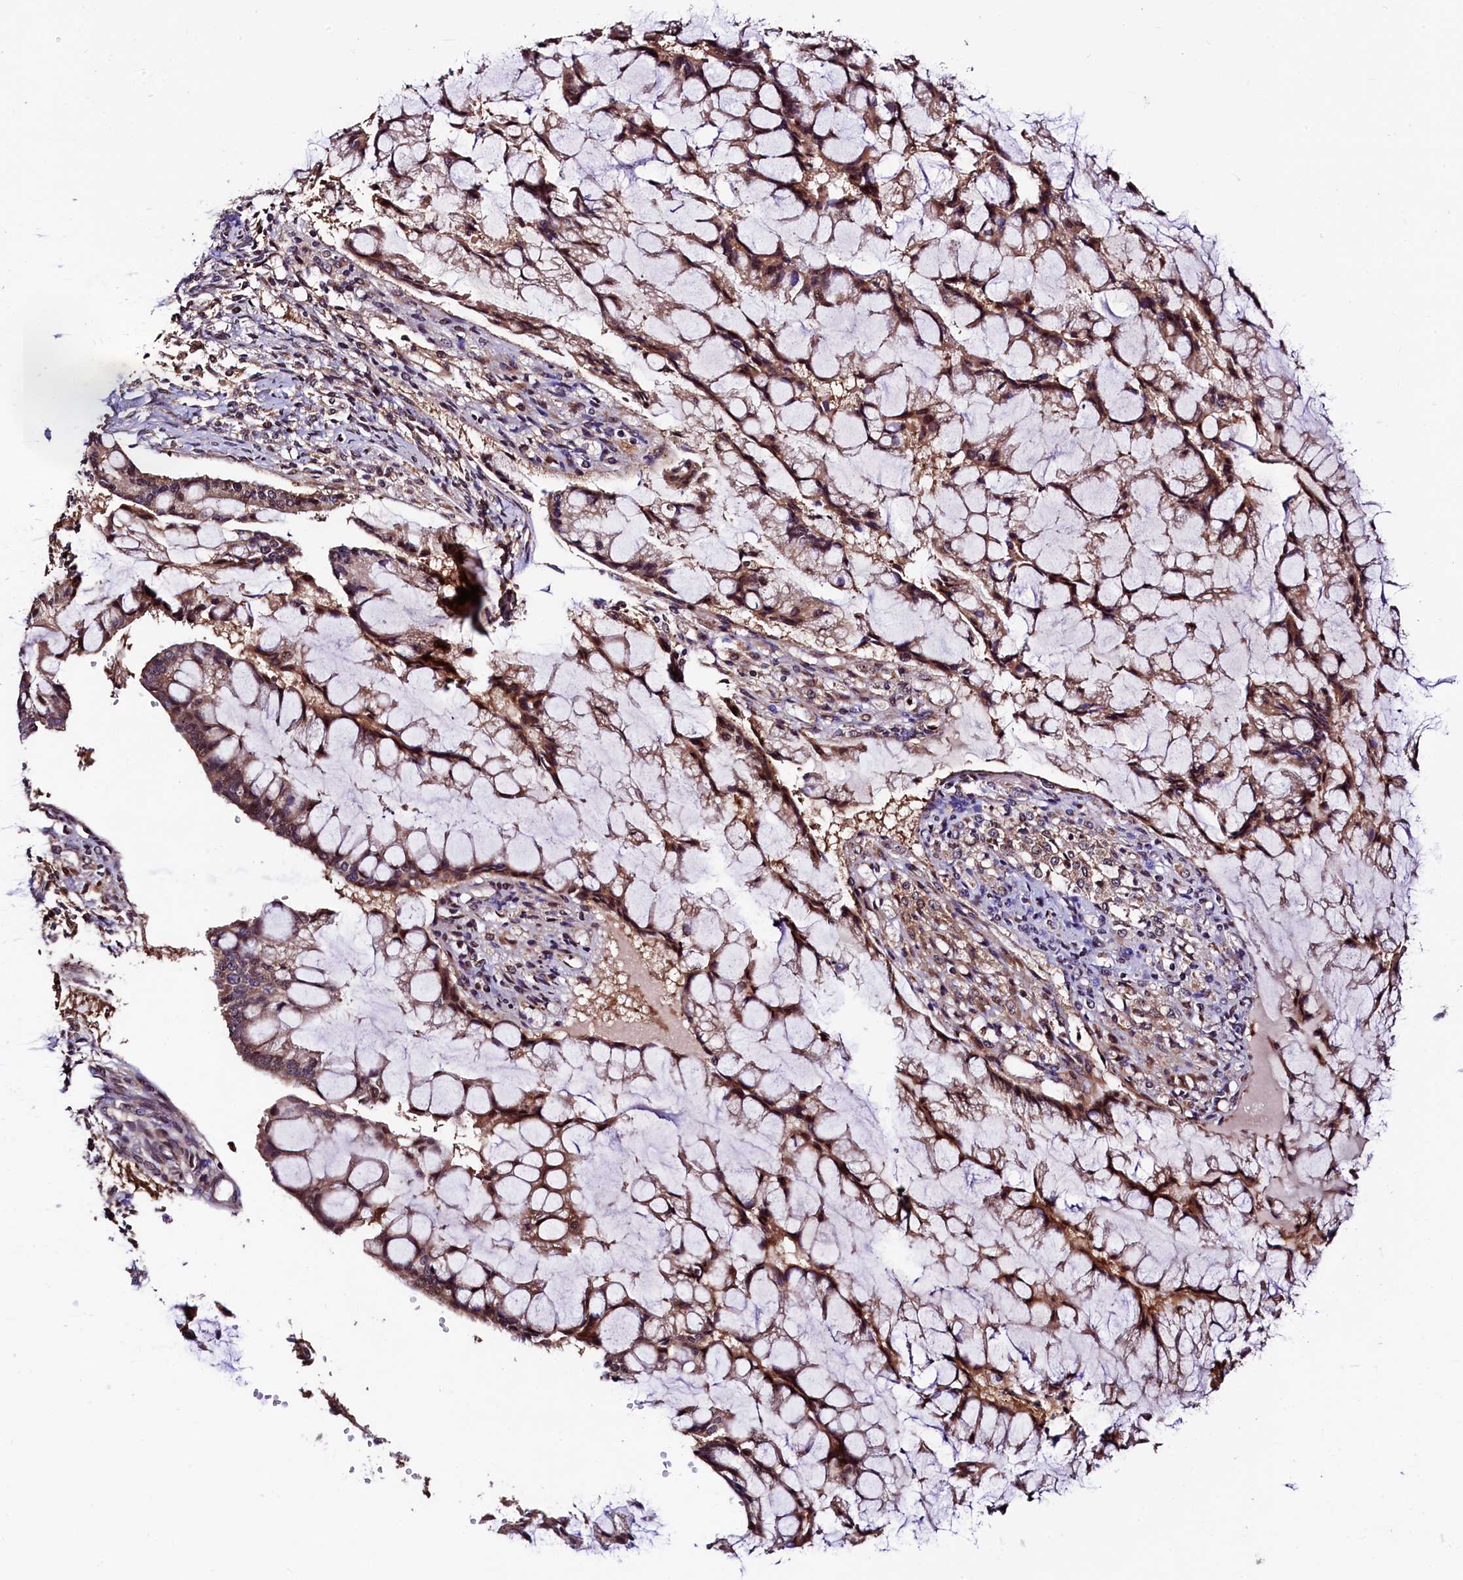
{"staining": {"intensity": "moderate", "quantity": ">75%", "location": "cytoplasmic/membranous,nuclear"}, "tissue": "ovarian cancer", "cell_type": "Tumor cells", "image_type": "cancer", "snomed": [{"axis": "morphology", "description": "Cystadenocarcinoma, mucinous, NOS"}, {"axis": "topography", "description": "Ovary"}], "caption": "There is medium levels of moderate cytoplasmic/membranous and nuclear positivity in tumor cells of ovarian cancer (mucinous cystadenocarcinoma), as demonstrated by immunohistochemical staining (brown color).", "gene": "VPS35", "patient": {"sex": "female", "age": 73}}